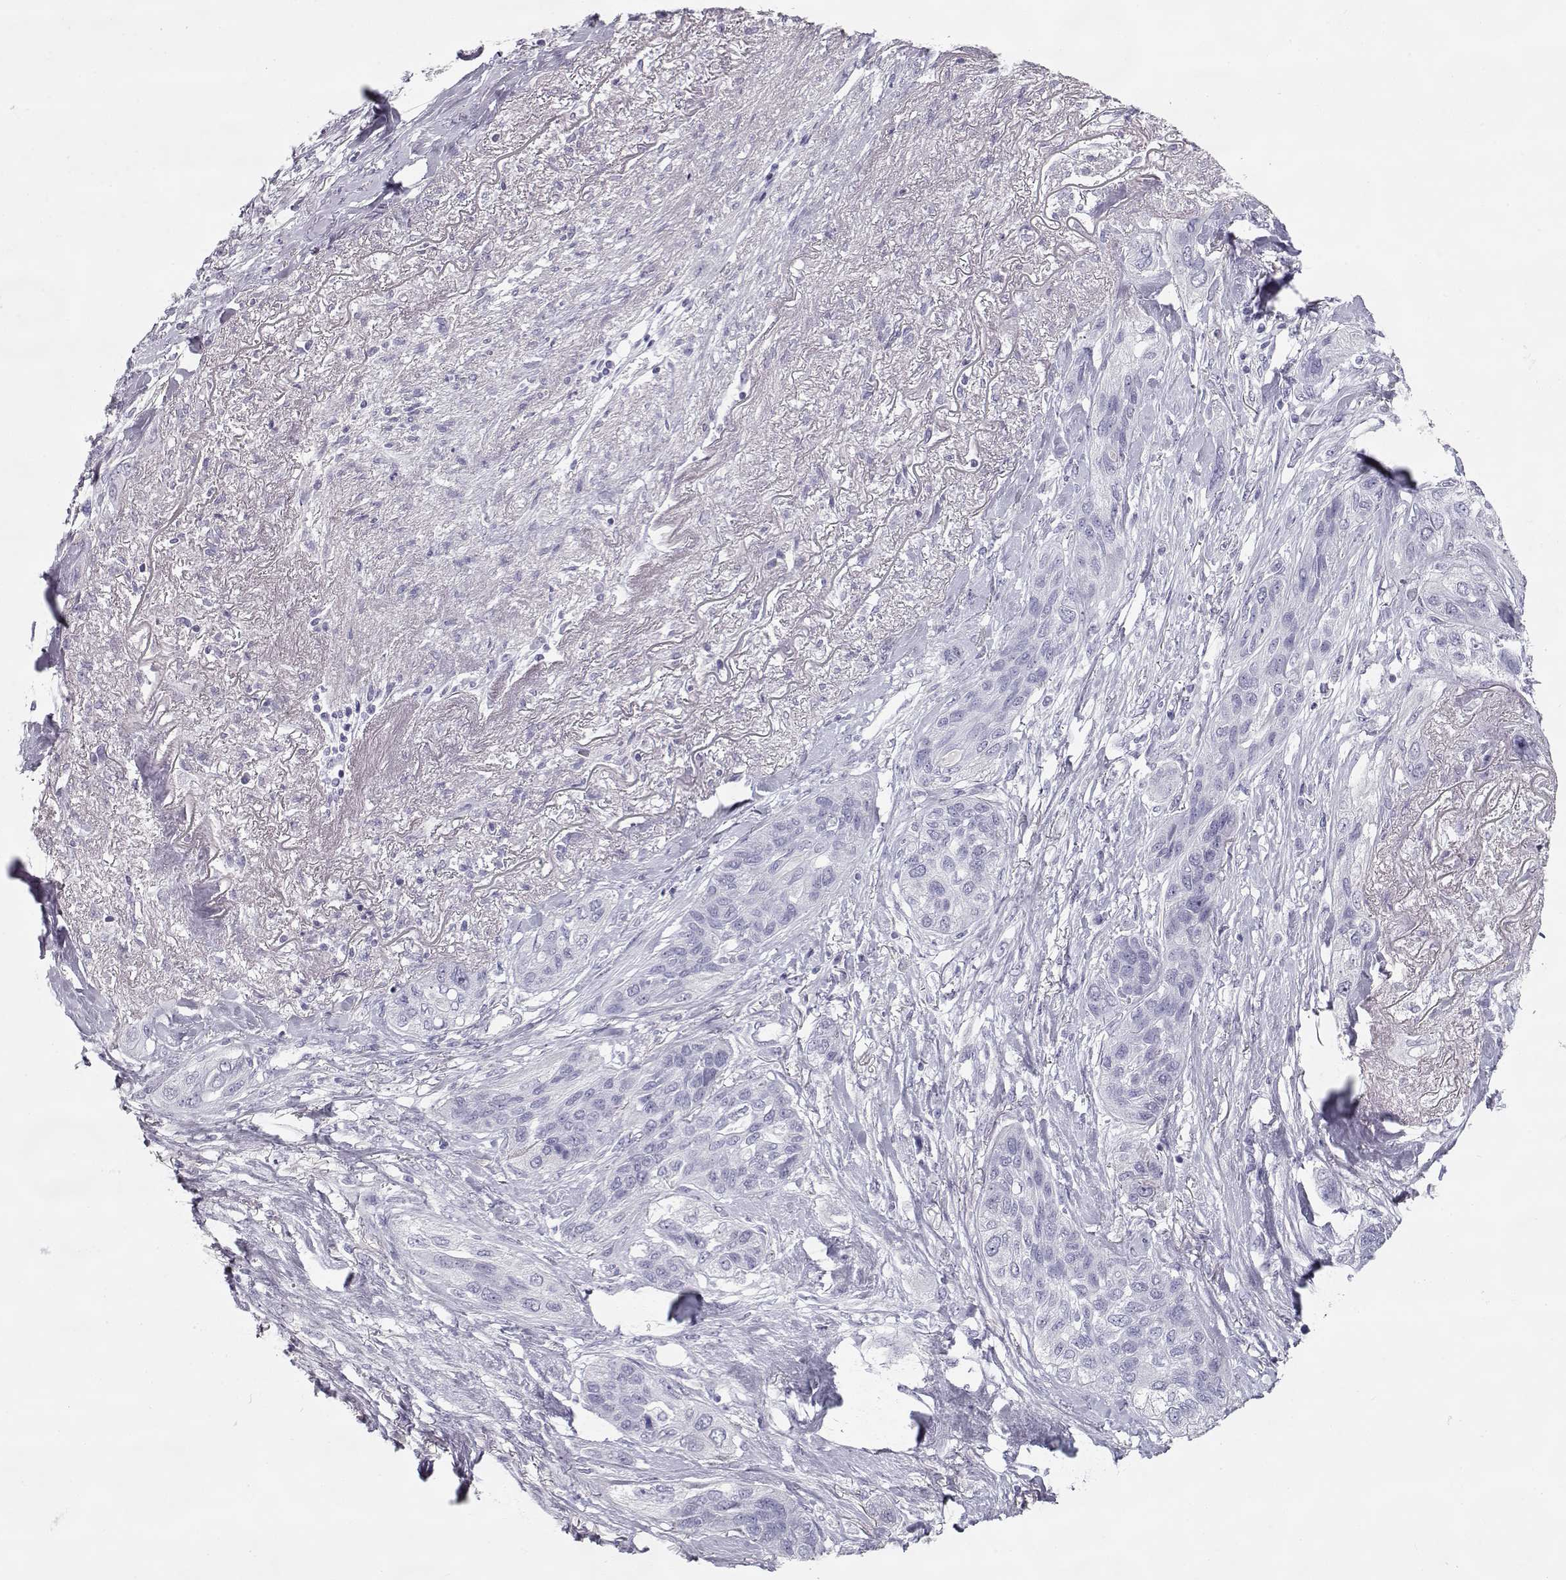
{"staining": {"intensity": "negative", "quantity": "none", "location": "none"}, "tissue": "lung cancer", "cell_type": "Tumor cells", "image_type": "cancer", "snomed": [{"axis": "morphology", "description": "Squamous cell carcinoma, NOS"}, {"axis": "topography", "description": "Lung"}], "caption": "Immunohistochemical staining of lung cancer (squamous cell carcinoma) shows no significant positivity in tumor cells.", "gene": "SLITRK3", "patient": {"sex": "female", "age": 70}}